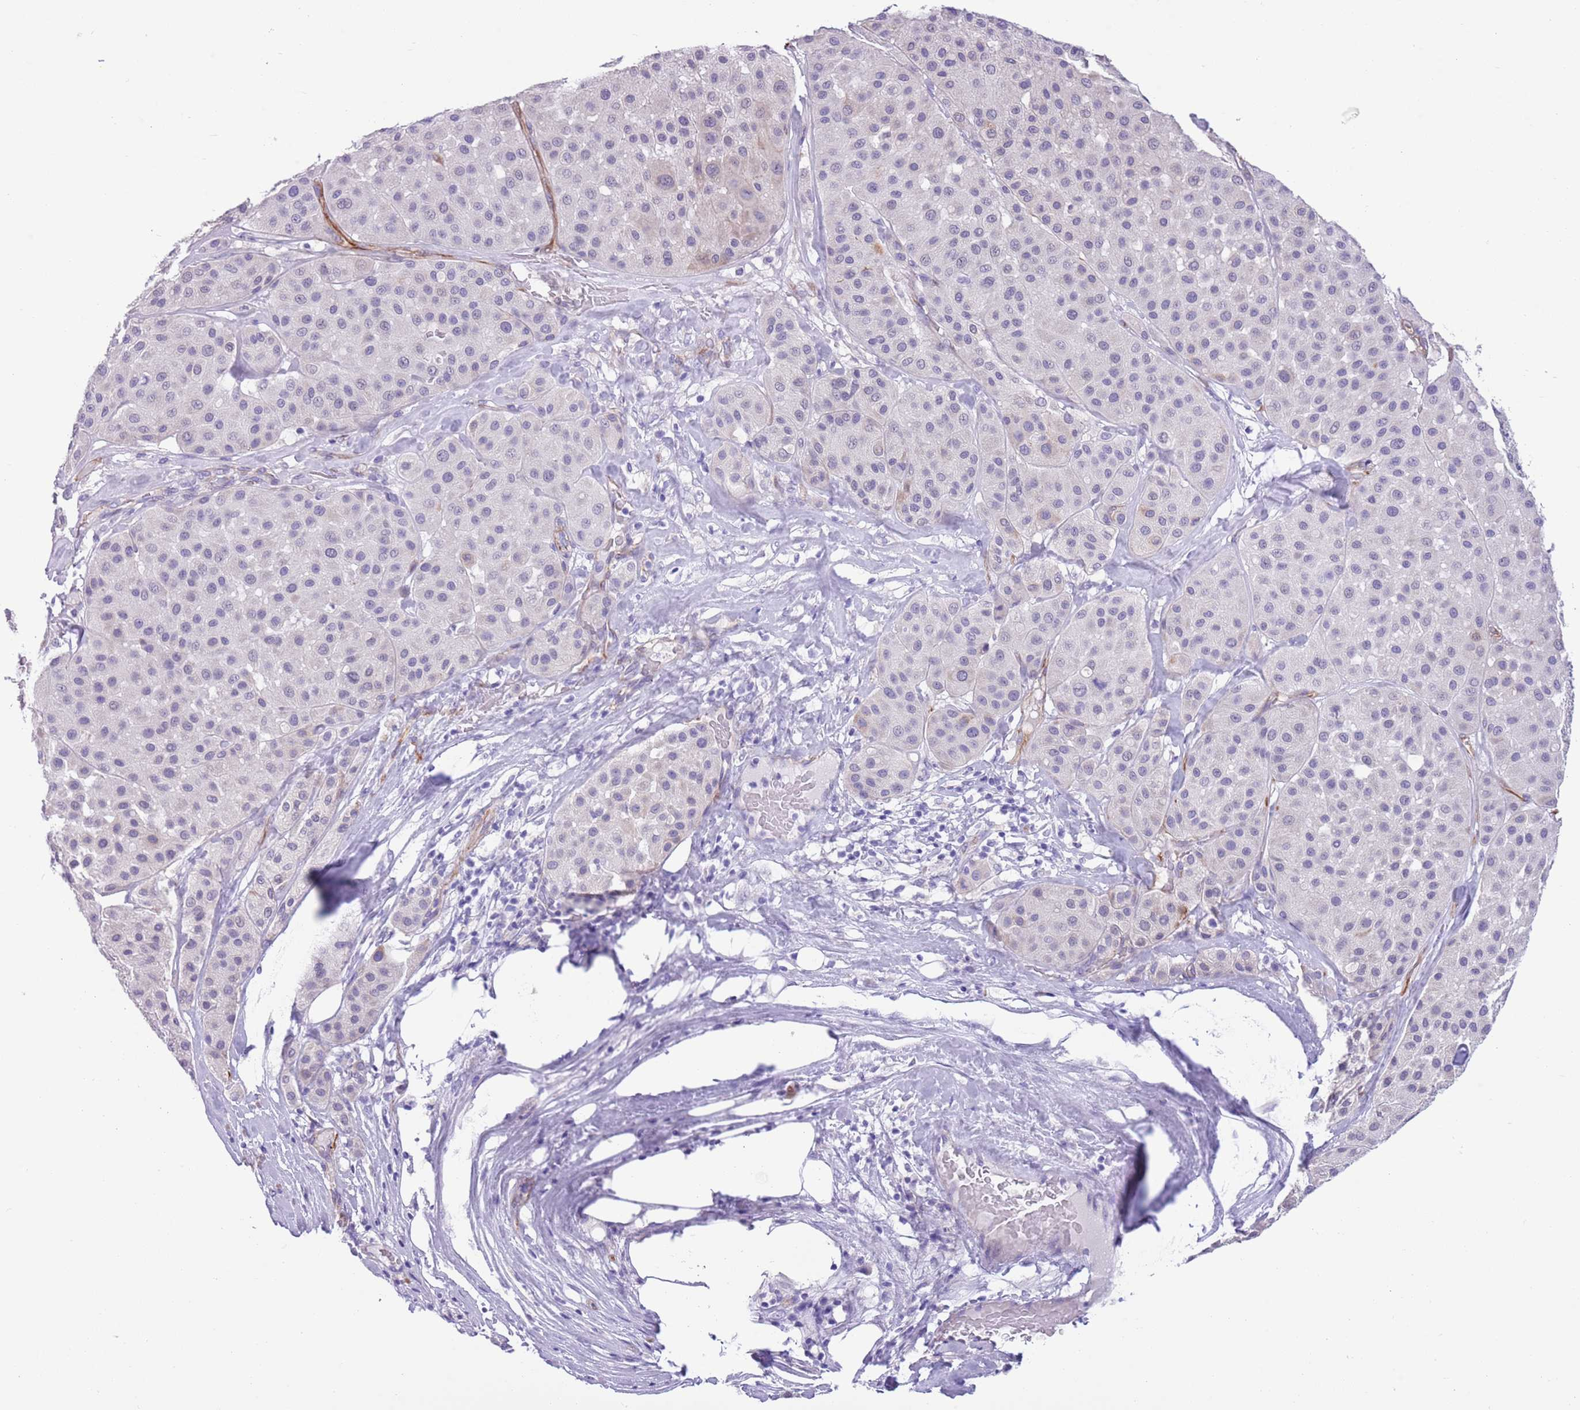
{"staining": {"intensity": "negative", "quantity": "none", "location": "none"}, "tissue": "melanoma", "cell_type": "Tumor cells", "image_type": "cancer", "snomed": [{"axis": "morphology", "description": "Malignant melanoma, Metastatic site"}, {"axis": "topography", "description": "Smooth muscle"}], "caption": "High magnification brightfield microscopy of malignant melanoma (metastatic site) stained with DAB (3,3'-diaminobenzidine) (brown) and counterstained with hematoxylin (blue): tumor cells show no significant staining.", "gene": "TSGA13", "patient": {"sex": "male", "age": 41}}